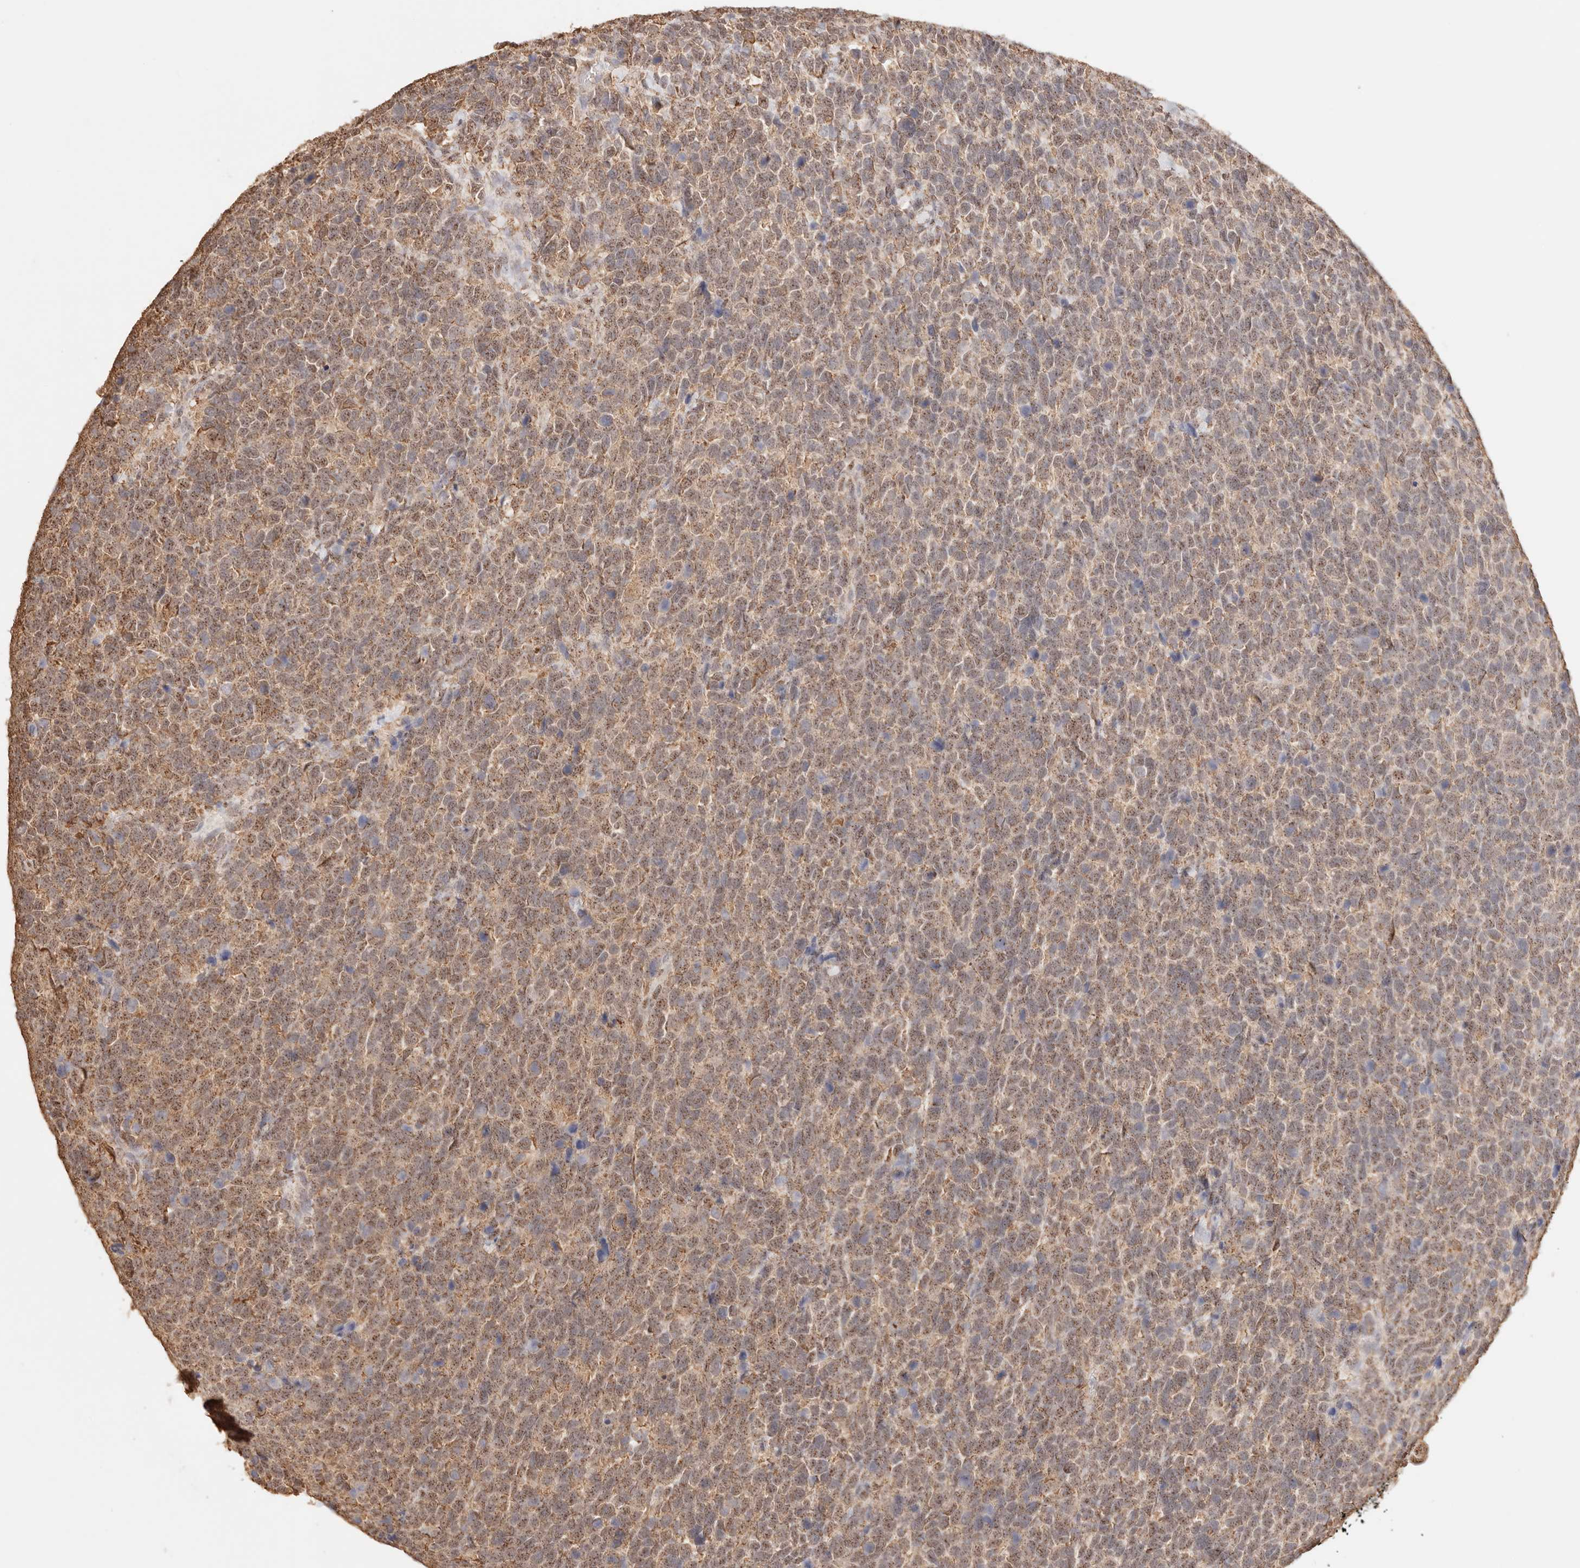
{"staining": {"intensity": "moderate", "quantity": ">75%", "location": "cytoplasmic/membranous,nuclear"}, "tissue": "urothelial cancer", "cell_type": "Tumor cells", "image_type": "cancer", "snomed": [{"axis": "morphology", "description": "Urothelial carcinoma, High grade"}, {"axis": "topography", "description": "Urinary bladder"}], "caption": "A histopathology image of high-grade urothelial carcinoma stained for a protein exhibits moderate cytoplasmic/membranous and nuclear brown staining in tumor cells.", "gene": "IL1R2", "patient": {"sex": "female", "age": 80}}